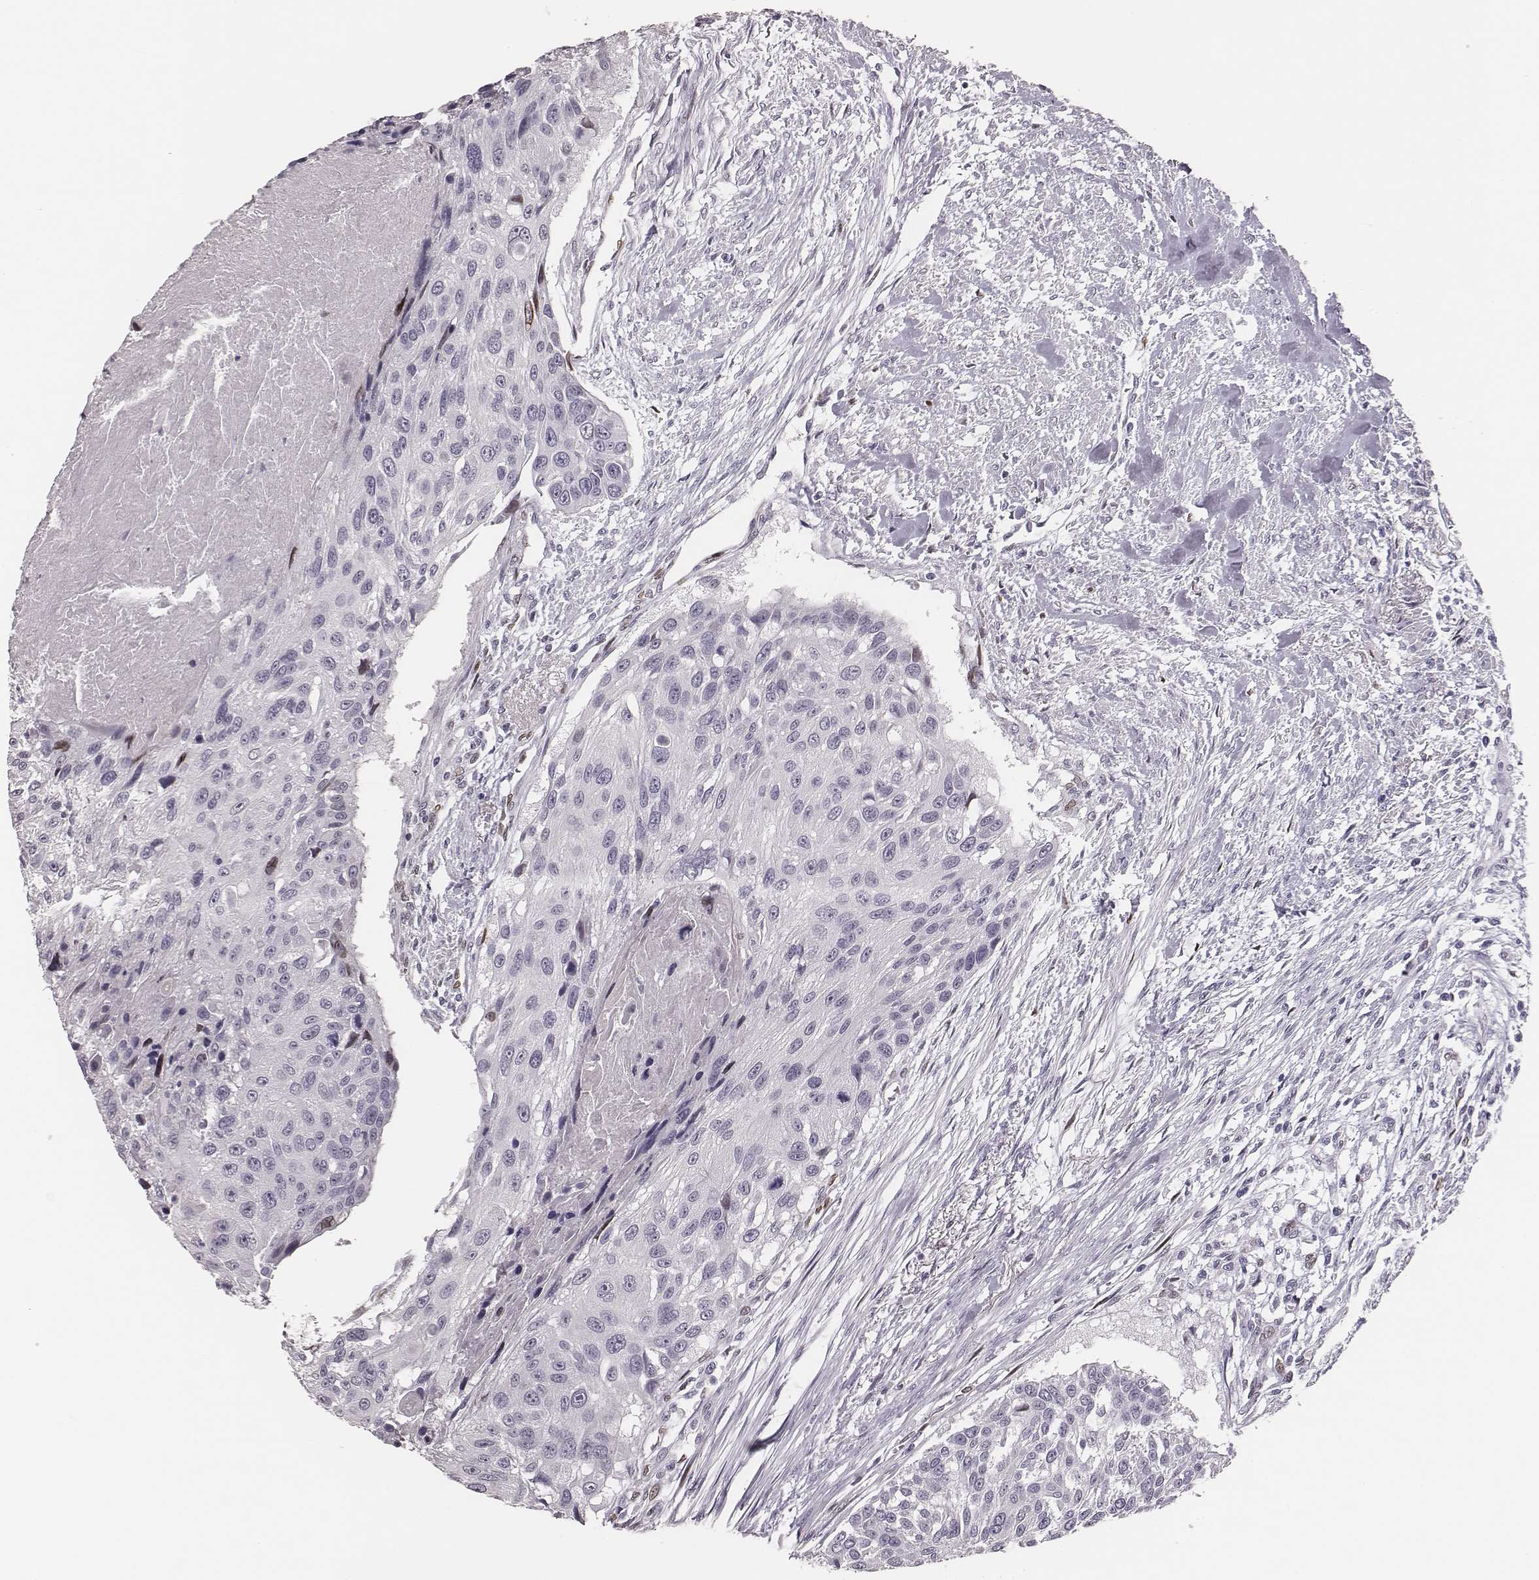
{"staining": {"intensity": "negative", "quantity": "none", "location": "none"}, "tissue": "urothelial cancer", "cell_type": "Tumor cells", "image_type": "cancer", "snomed": [{"axis": "morphology", "description": "Urothelial carcinoma, NOS"}, {"axis": "topography", "description": "Urinary bladder"}], "caption": "High power microscopy micrograph of an immunohistochemistry photomicrograph of transitional cell carcinoma, revealing no significant expression in tumor cells.", "gene": "ADGRF4", "patient": {"sex": "male", "age": 55}}